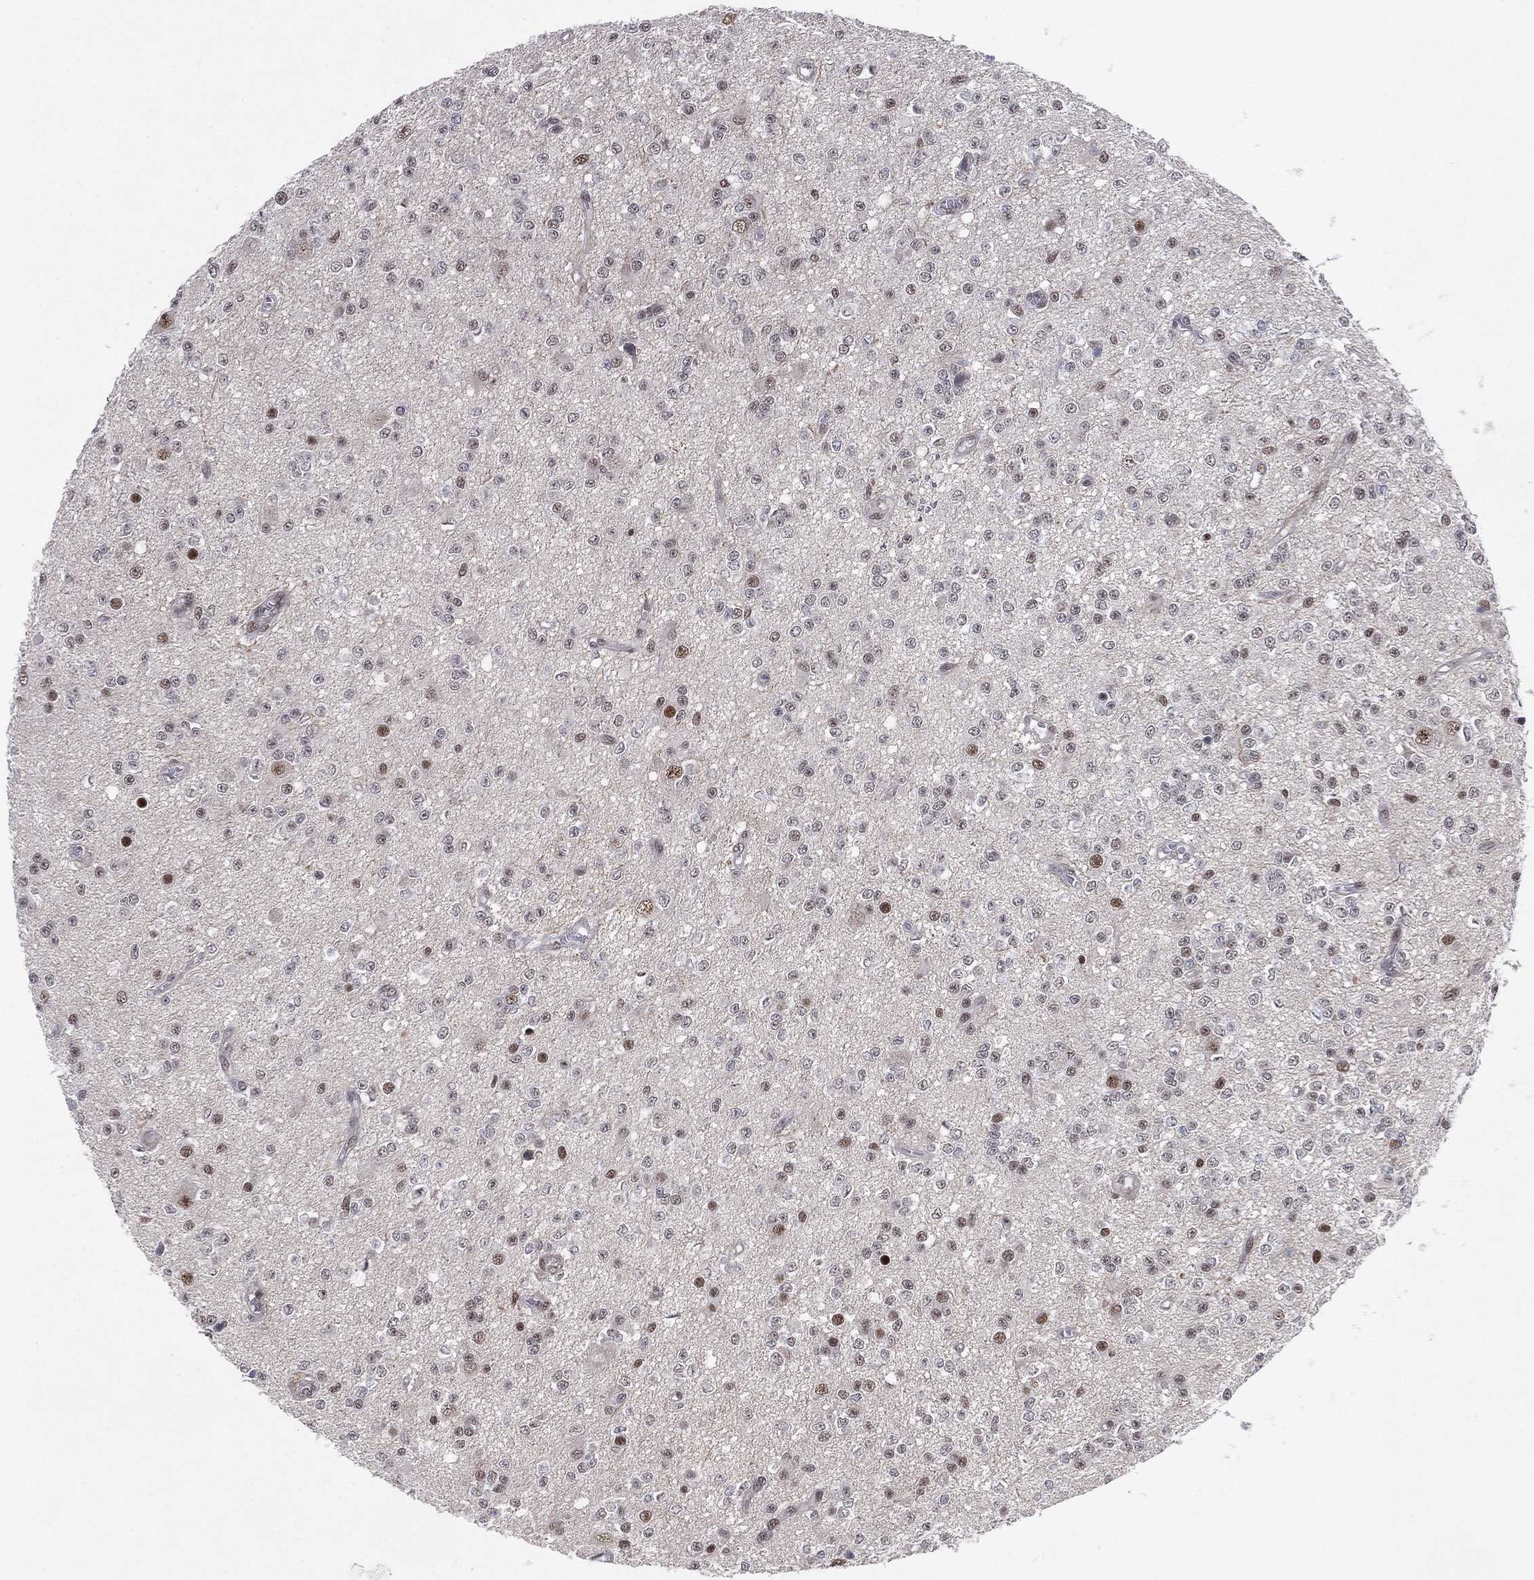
{"staining": {"intensity": "weak", "quantity": "<25%", "location": "nuclear"}, "tissue": "glioma", "cell_type": "Tumor cells", "image_type": "cancer", "snomed": [{"axis": "morphology", "description": "Glioma, malignant, Low grade"}, {"axis": "topography", "description": "Brain"}], "caption": "Immunohistochemistry of glioma shows no expression in tumor cells. (DAB immunohistochemistry, high magnification).", "gene": "DGCR8", "patient": {"sex": "female", "age": 45}}